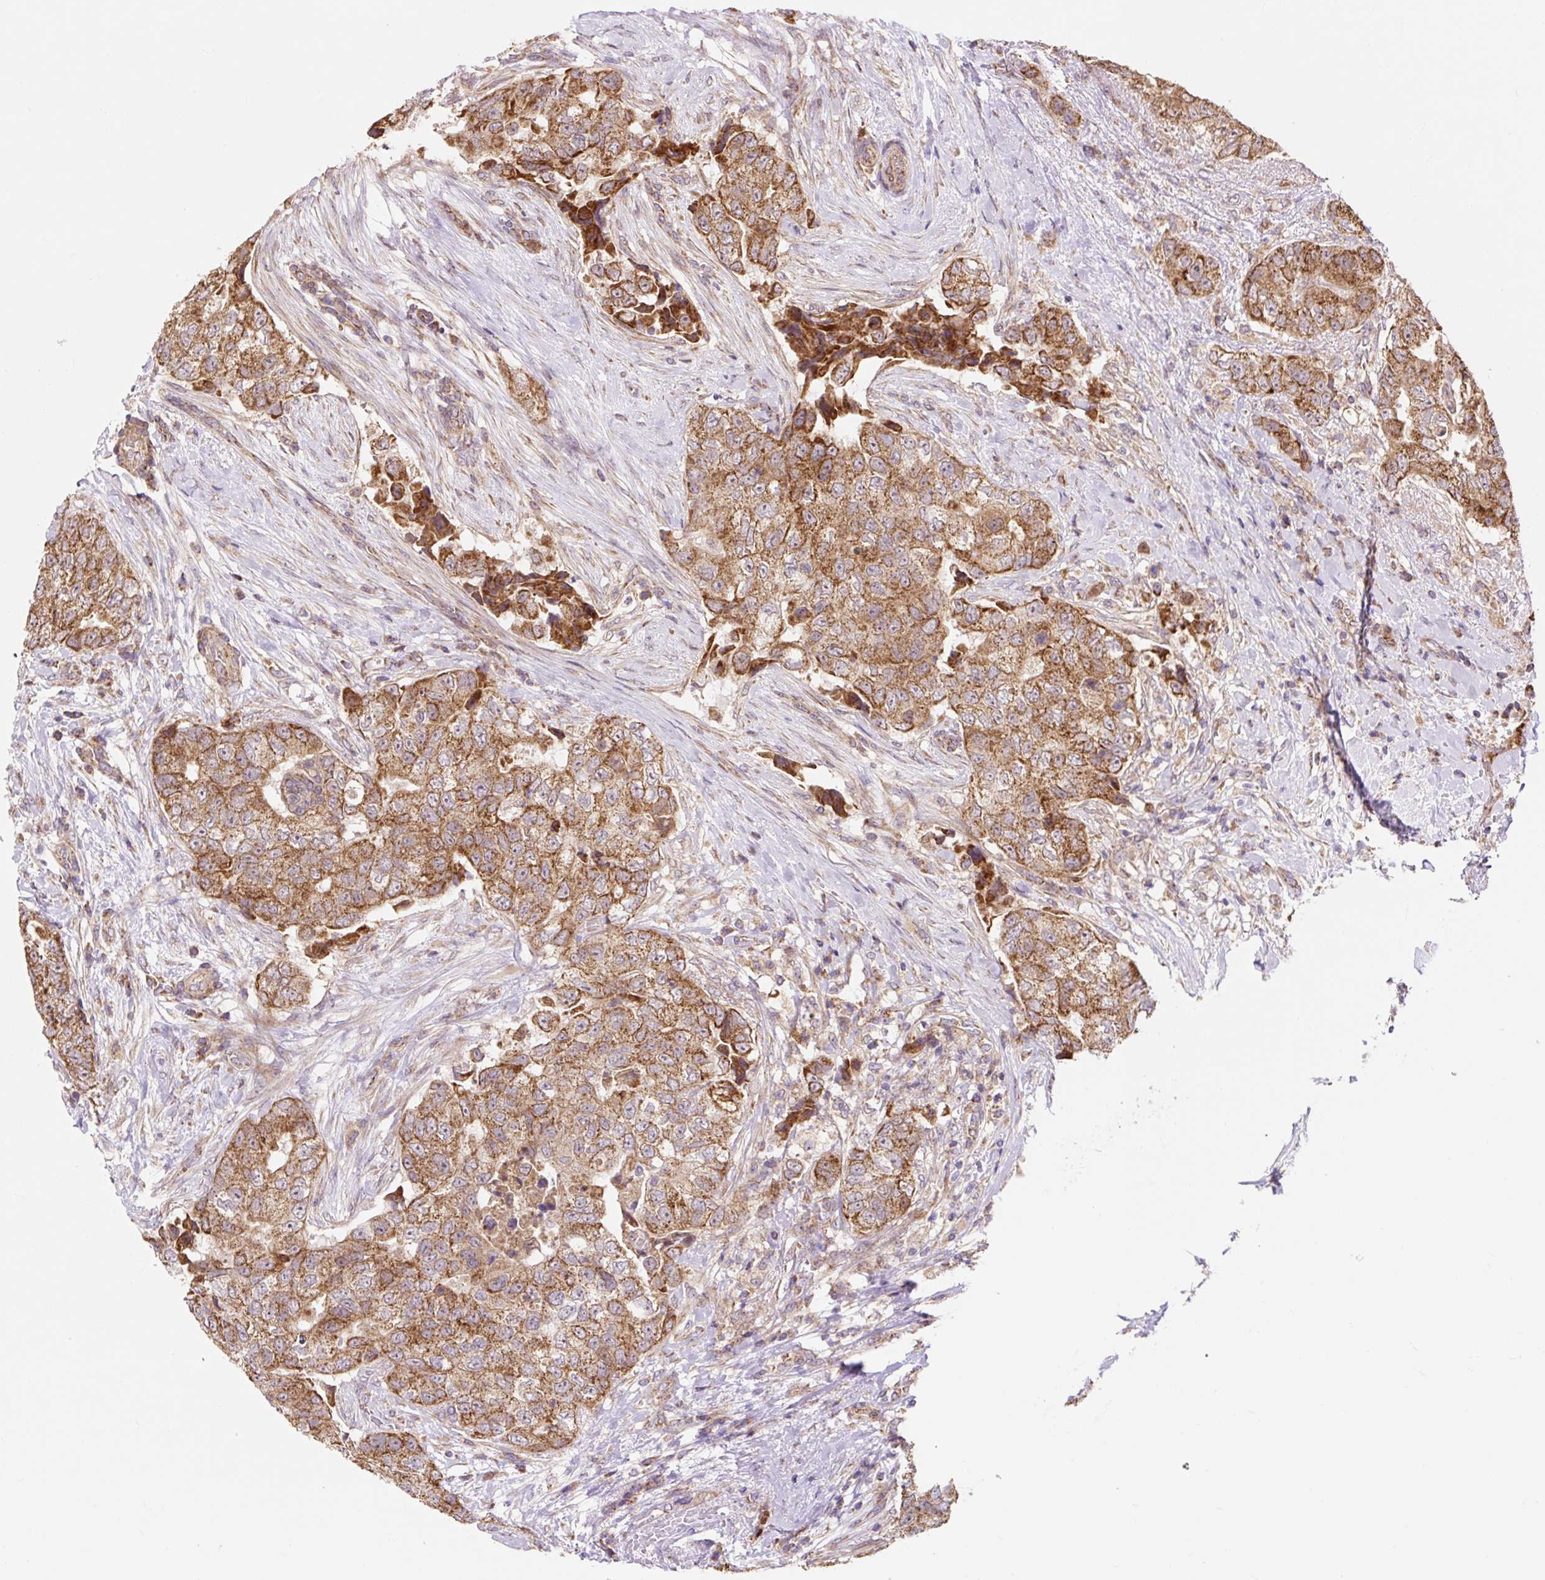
{"staining": {"intensity": "moderate", "quantity": ">75%", "location": "cytoplasmic/membranous"}, "tissue": "breast cancer", "cell_type": "Tumor cells", "image_type": "cancer", "snomed": [{"axis": "morphology", "description": "Normal tissue, NOS"}, {"axis": "morphology", "description": "Duct carcinoma"}, {"axis": "topography", "description": "Breast"}], "caption": "Human breast intraductal carcinoma stained with a protein marker reveals moderate staining in tumor cells.", "gene": "TRIAP1", "patient": {"sex": "female", "age": 62}}